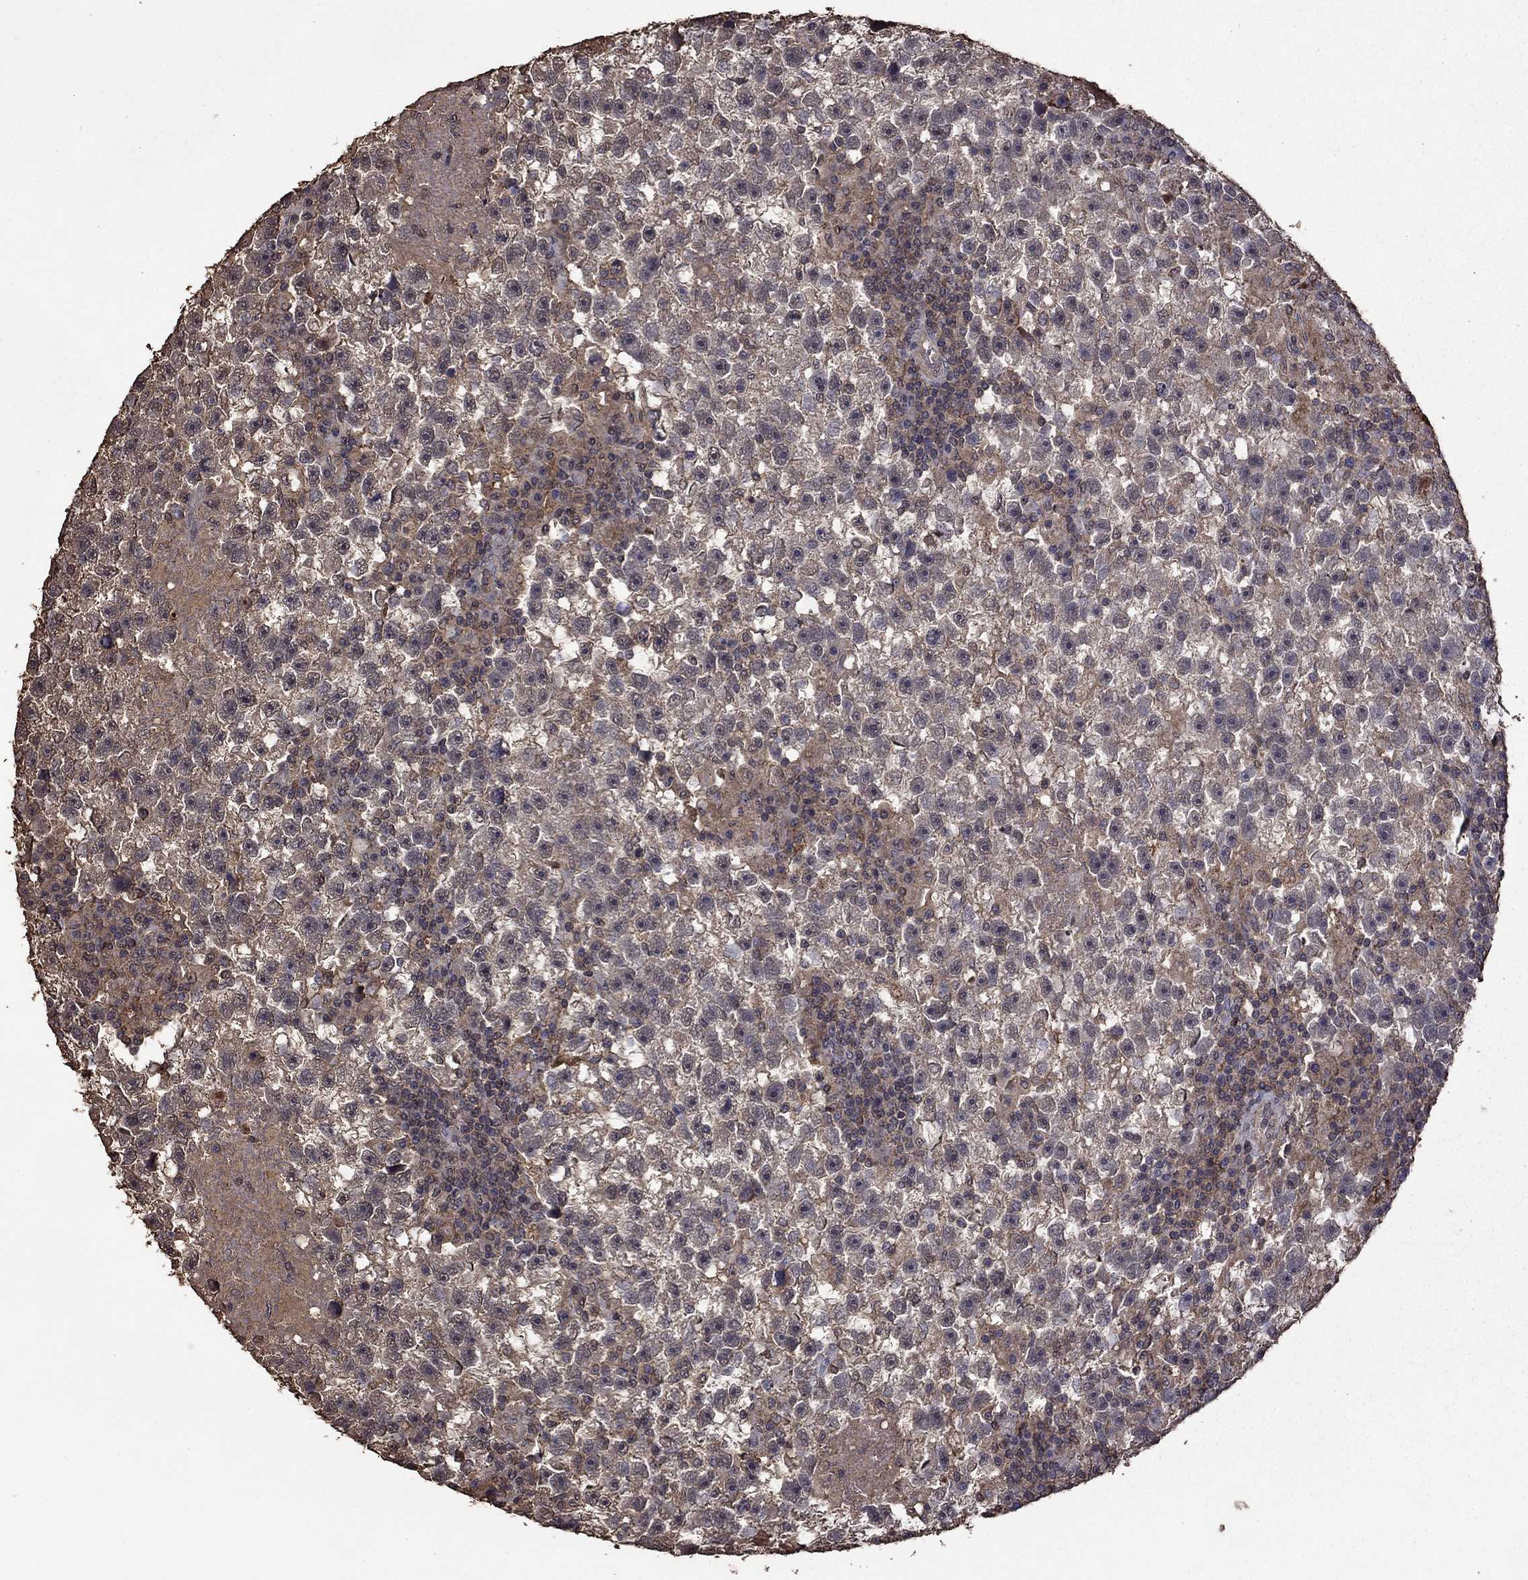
{"staining": {"intensity": "weak", "quantity": "<25%", "location": "cytoplasmic/membranous"}, "tissue": "testis cancer", "cell_type": "Tumor cells", "image_type": "cancer", "snomed": [{"axis": "morphology", "description": "Seminoma, NOS"}, {"axis": "topography", "description": "Testis"}], "caption": "A micrograph of seminoma (testis) stained for a protein exhibits no brown staining in tumor cells.", "gene": "SERPINA5", "patient": {"sex": "male", "age": 47}}